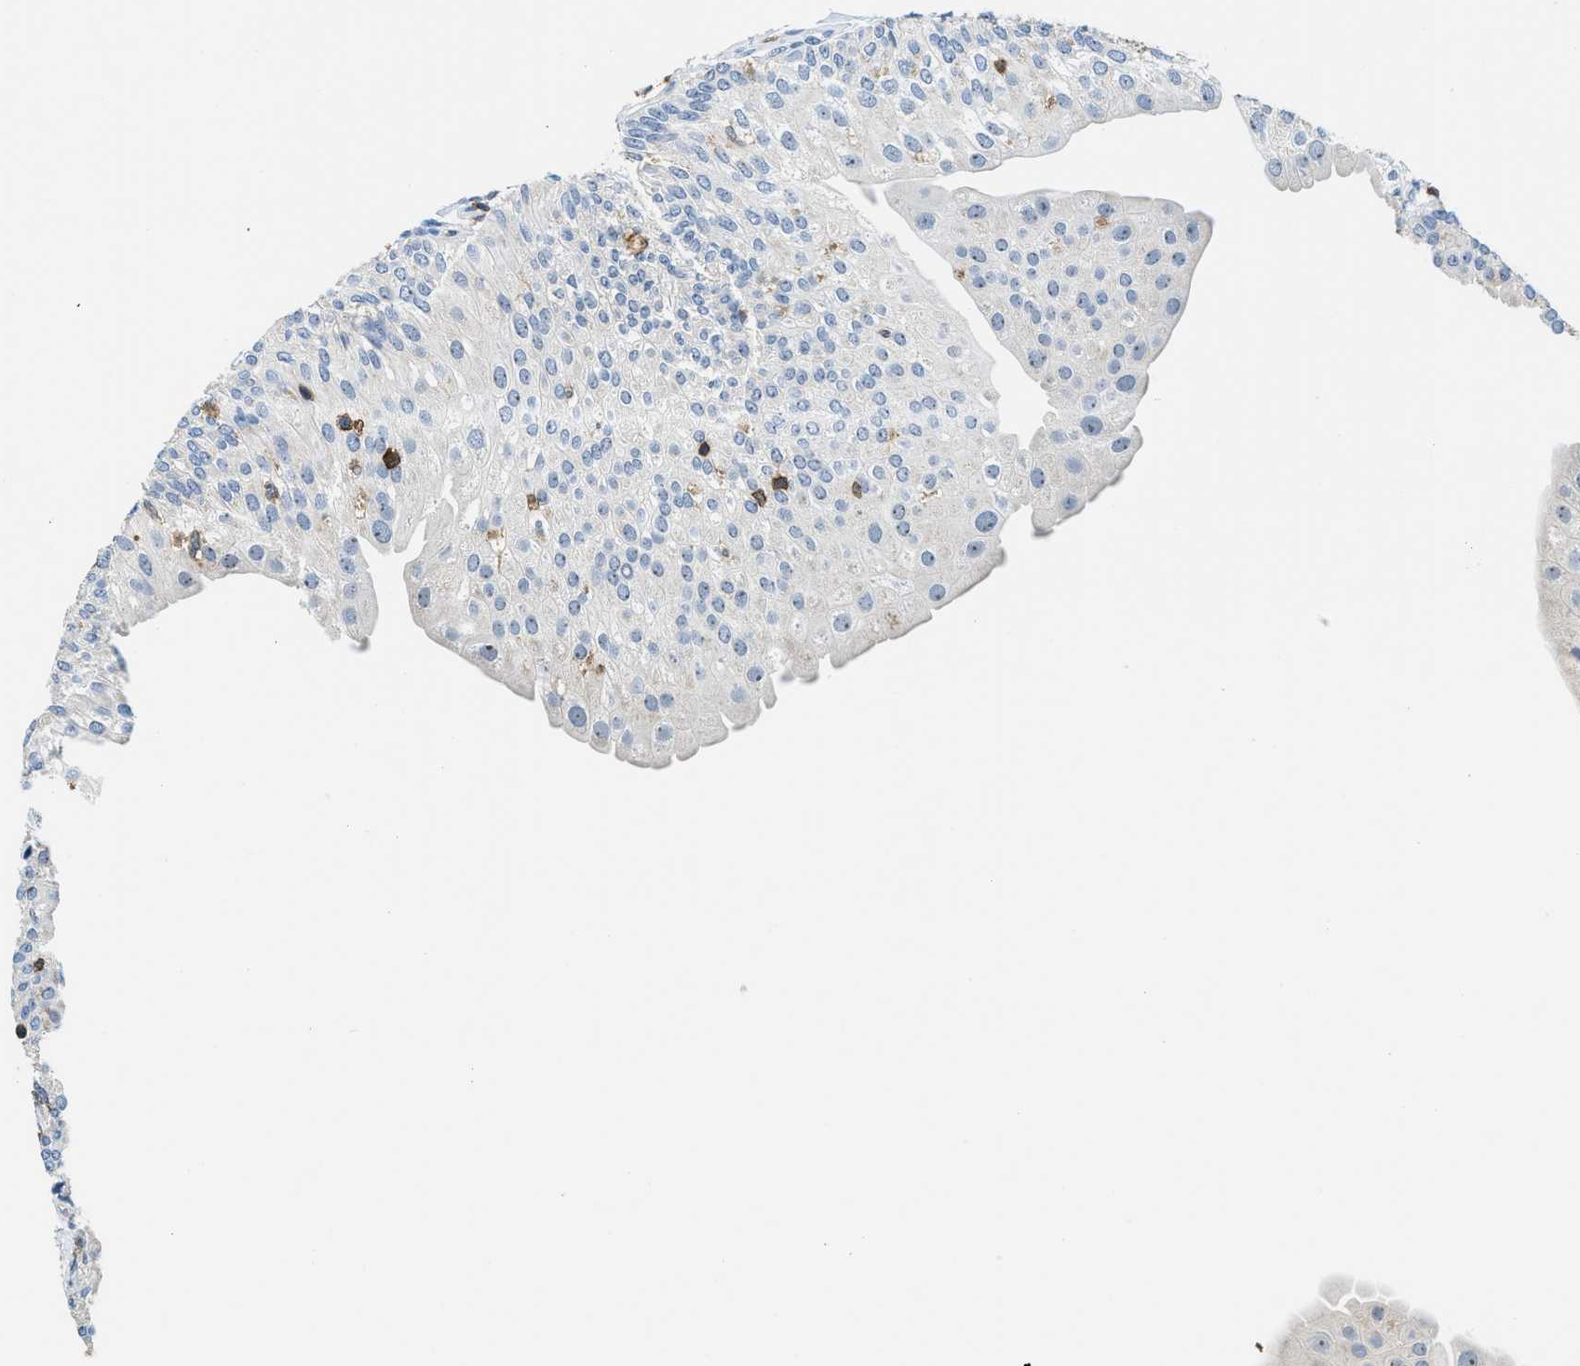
{"staining": {"intensity": "moderate", "quantity": "25%-75%", "location": "nuclear"}, "tissue": "urinary bladder", "cell_type": "Urothelial cells", "image_type": "normal", "snomed": [{"axis": "morphology", "description": "Normal tissue, NOS"}, {"axis": "topography", "description": "Urinary bladder"}], "caption": "The image displays a brown stain indicating the presence of a protein in the nuclear of urothelial cells in urinary bladder. Nuclei are stained in blue.", "gene": "FAM151A", "patient": {"sex": "male", "age": 46}}